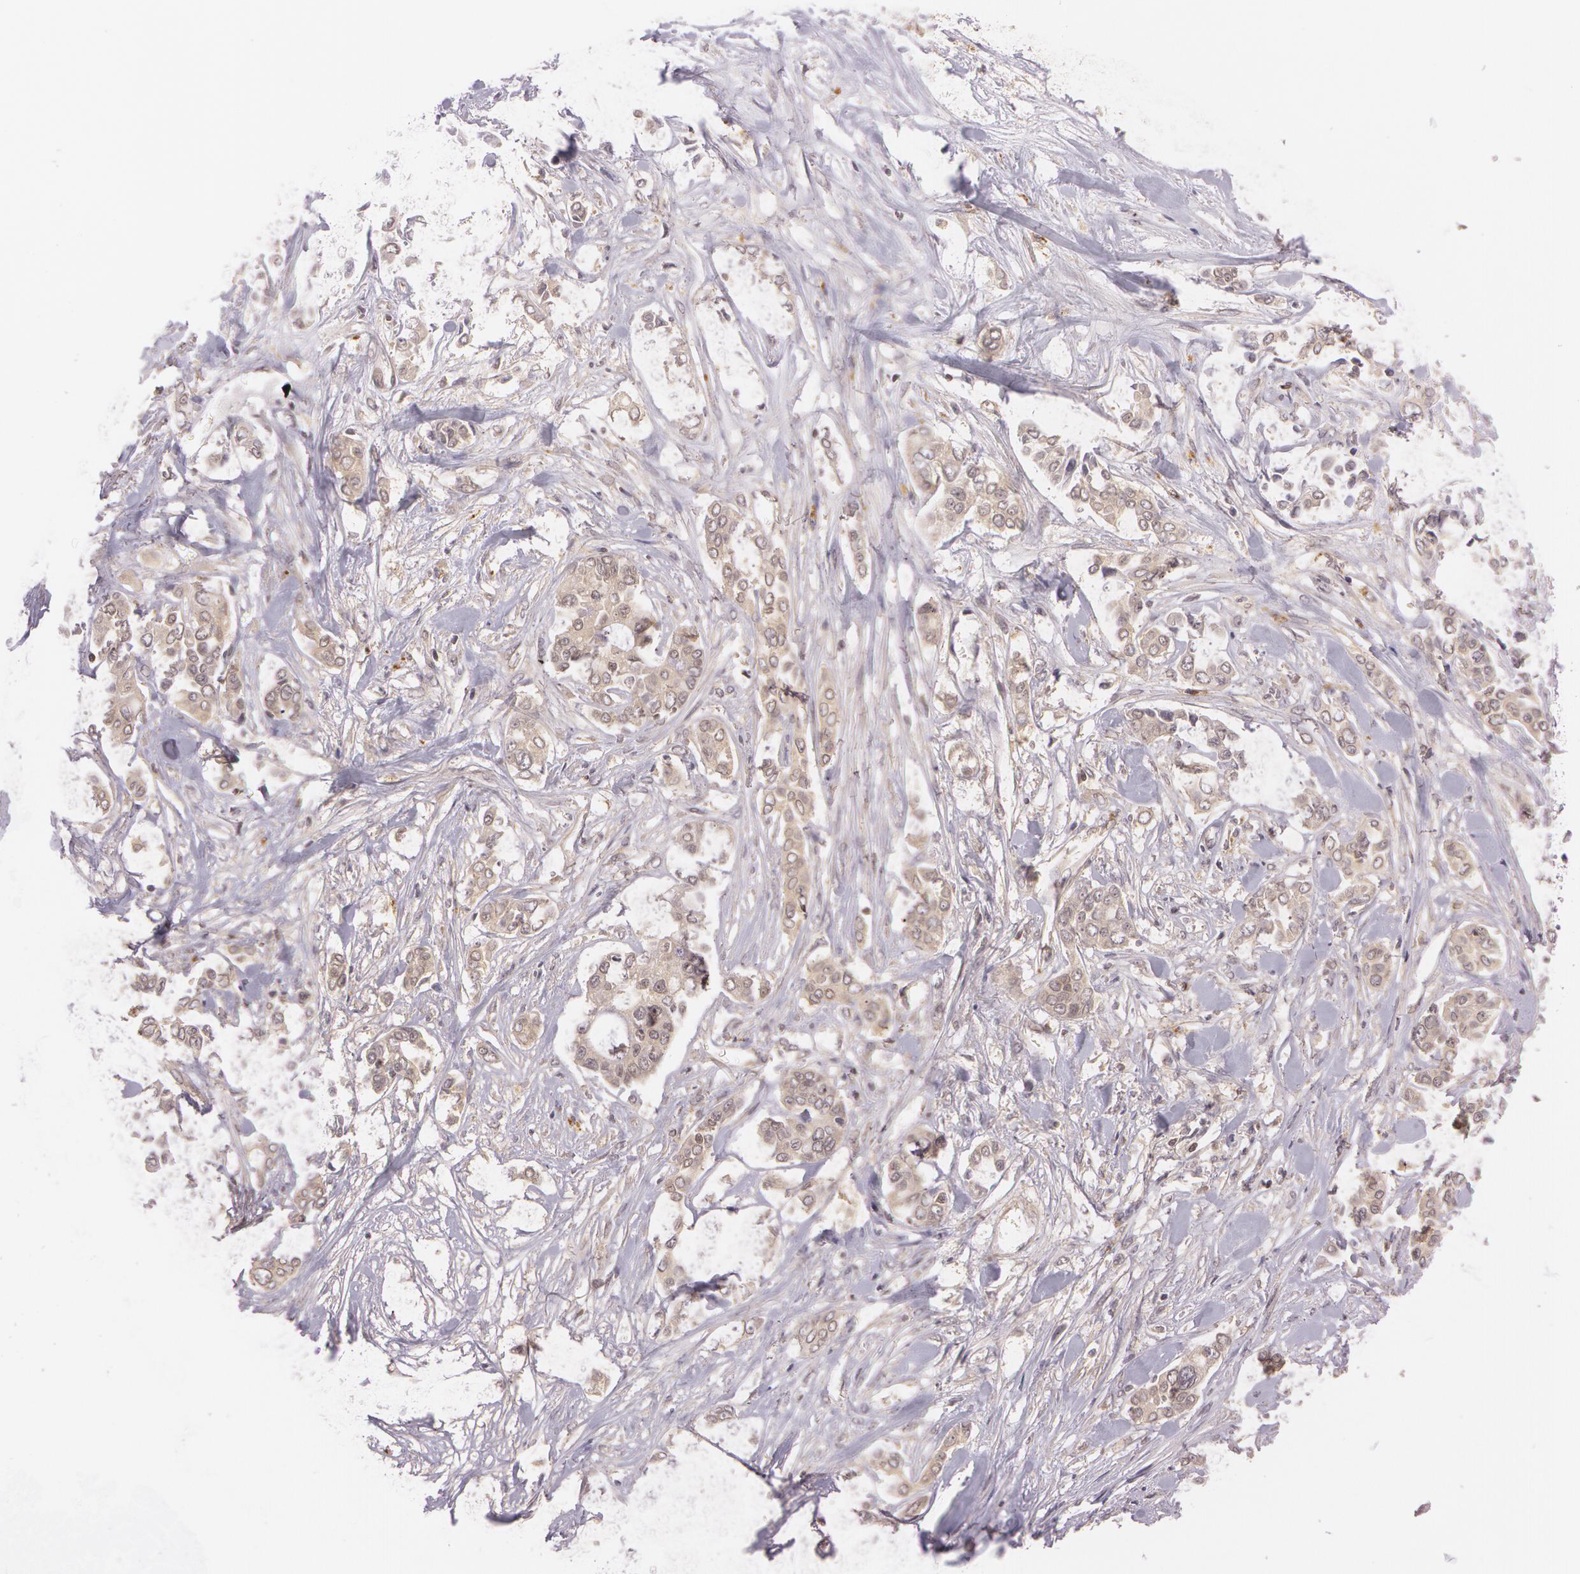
{"staining": {"intensity": "weak", "quantity": ">75%", "location": "cytoplasmic/membranous"}, "tissue": "pancreatic cancer", "cell_type": "Tumor cells", "image_type": "cancer", "snomed": [{"axis": "morphology", "description": "Adenocarcinoma, NOS"}, {"axis": "topography", "description": "Pancreas"}], "caption": "The micrograph exhibits immunohistochemical staining of pancreatic cancer. There is weak cytoplasmic/membranous staining is seen in about >75% of tumor cells. The protein of interest is shown in brown color, while the nuclei are stained blue.", "gene": "ATG2B", "patient": {"sex": "female", "age": 52}}